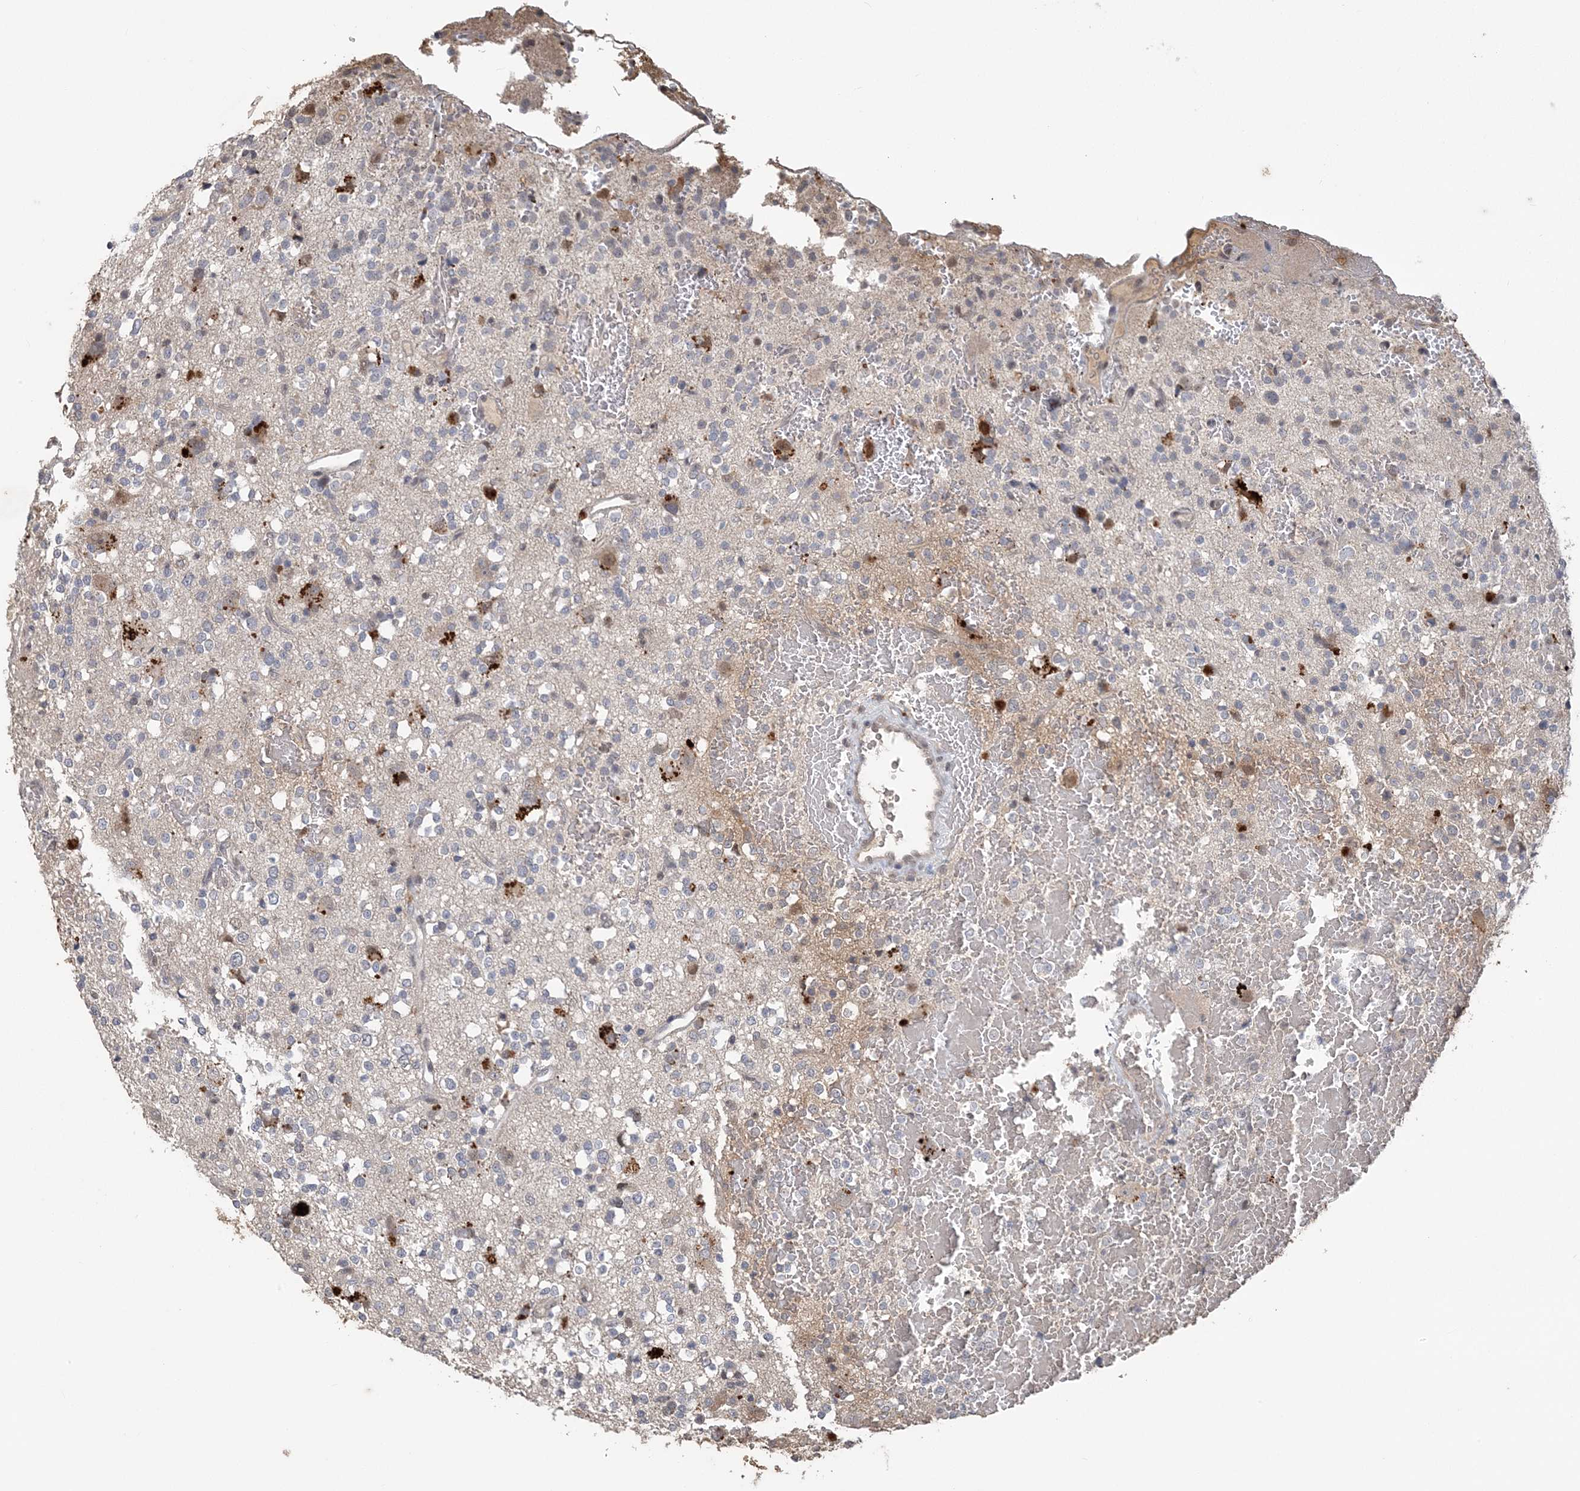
{"staining": {"intensity": "negative", "quantity": "none", "location": "none"}, "tissue": "glioma", "cell_type": "Tumor cells", "image_type": "cancer", "snomed": [{"axis": "morphology", "description": "Glioma, malignant, High grade"}, {"axis": "topography", "description": "Brain"}], "caption": "Tumor cells show no significant protein expression in glioma.", "gene": "ZBTB7A", "patient": {"sex": "male", "age": 47}}